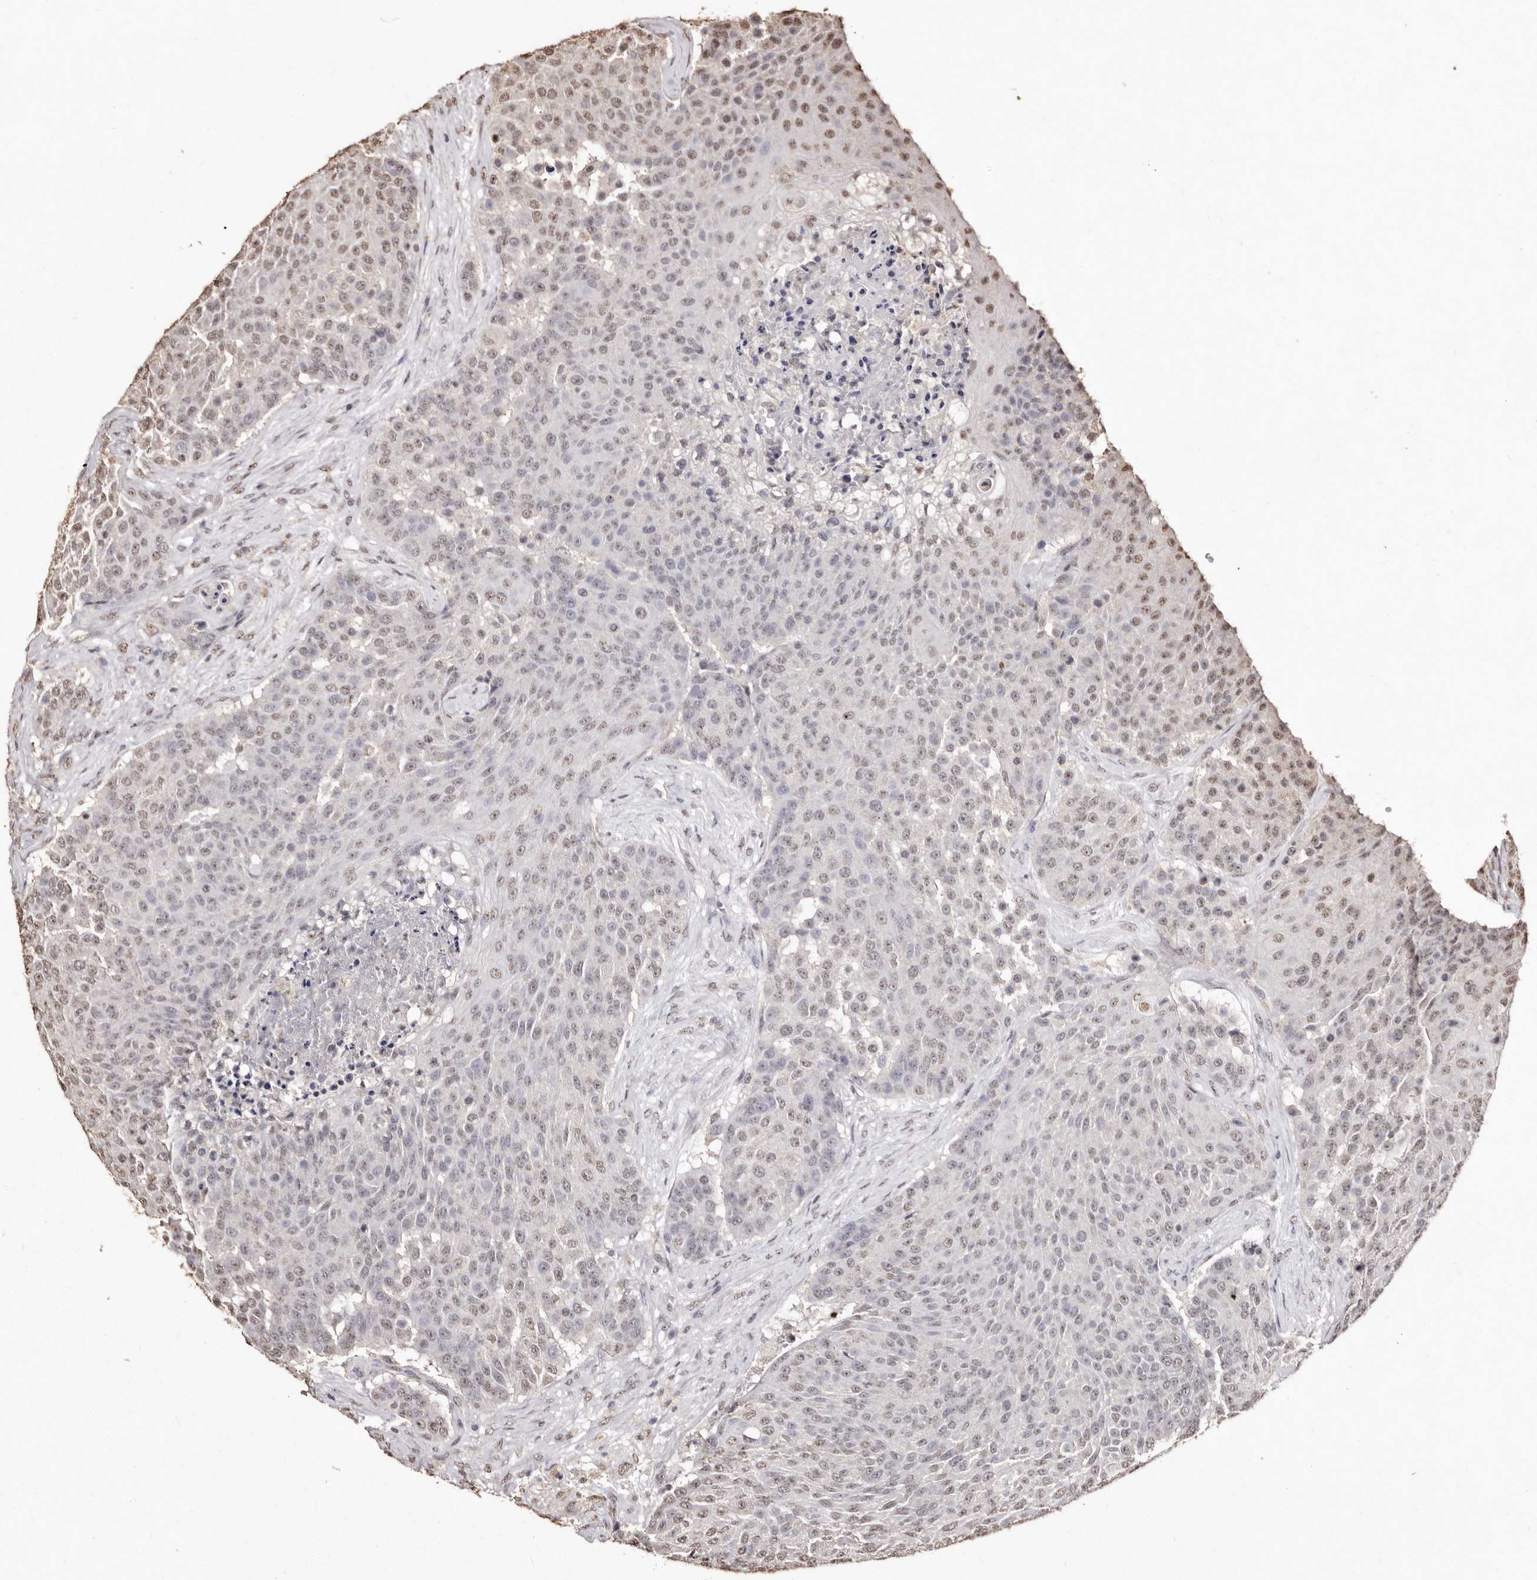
{"staining": {"intensity": "moderate", "quantity": "<25%", "location": "nuclear"}, "tissue": "urothelial cancer", "cell_type": "Tumor cells", "image_type": "cancer", "snomed": [{"axis": "morphology", "description": "Urothelial carcinoma, High grade"}, {"axis": "topography", "description": "Urinary bladder"}], "caption": "The immunohistochemical stain shows moderate nuclear staining in tumor cells of urothelial cancer tissue. (DAB IHC, brown staining for protein, blue staining for nuclei).", "gene": "ERBB4", "patient": {"sex": "female", "age": 63}}